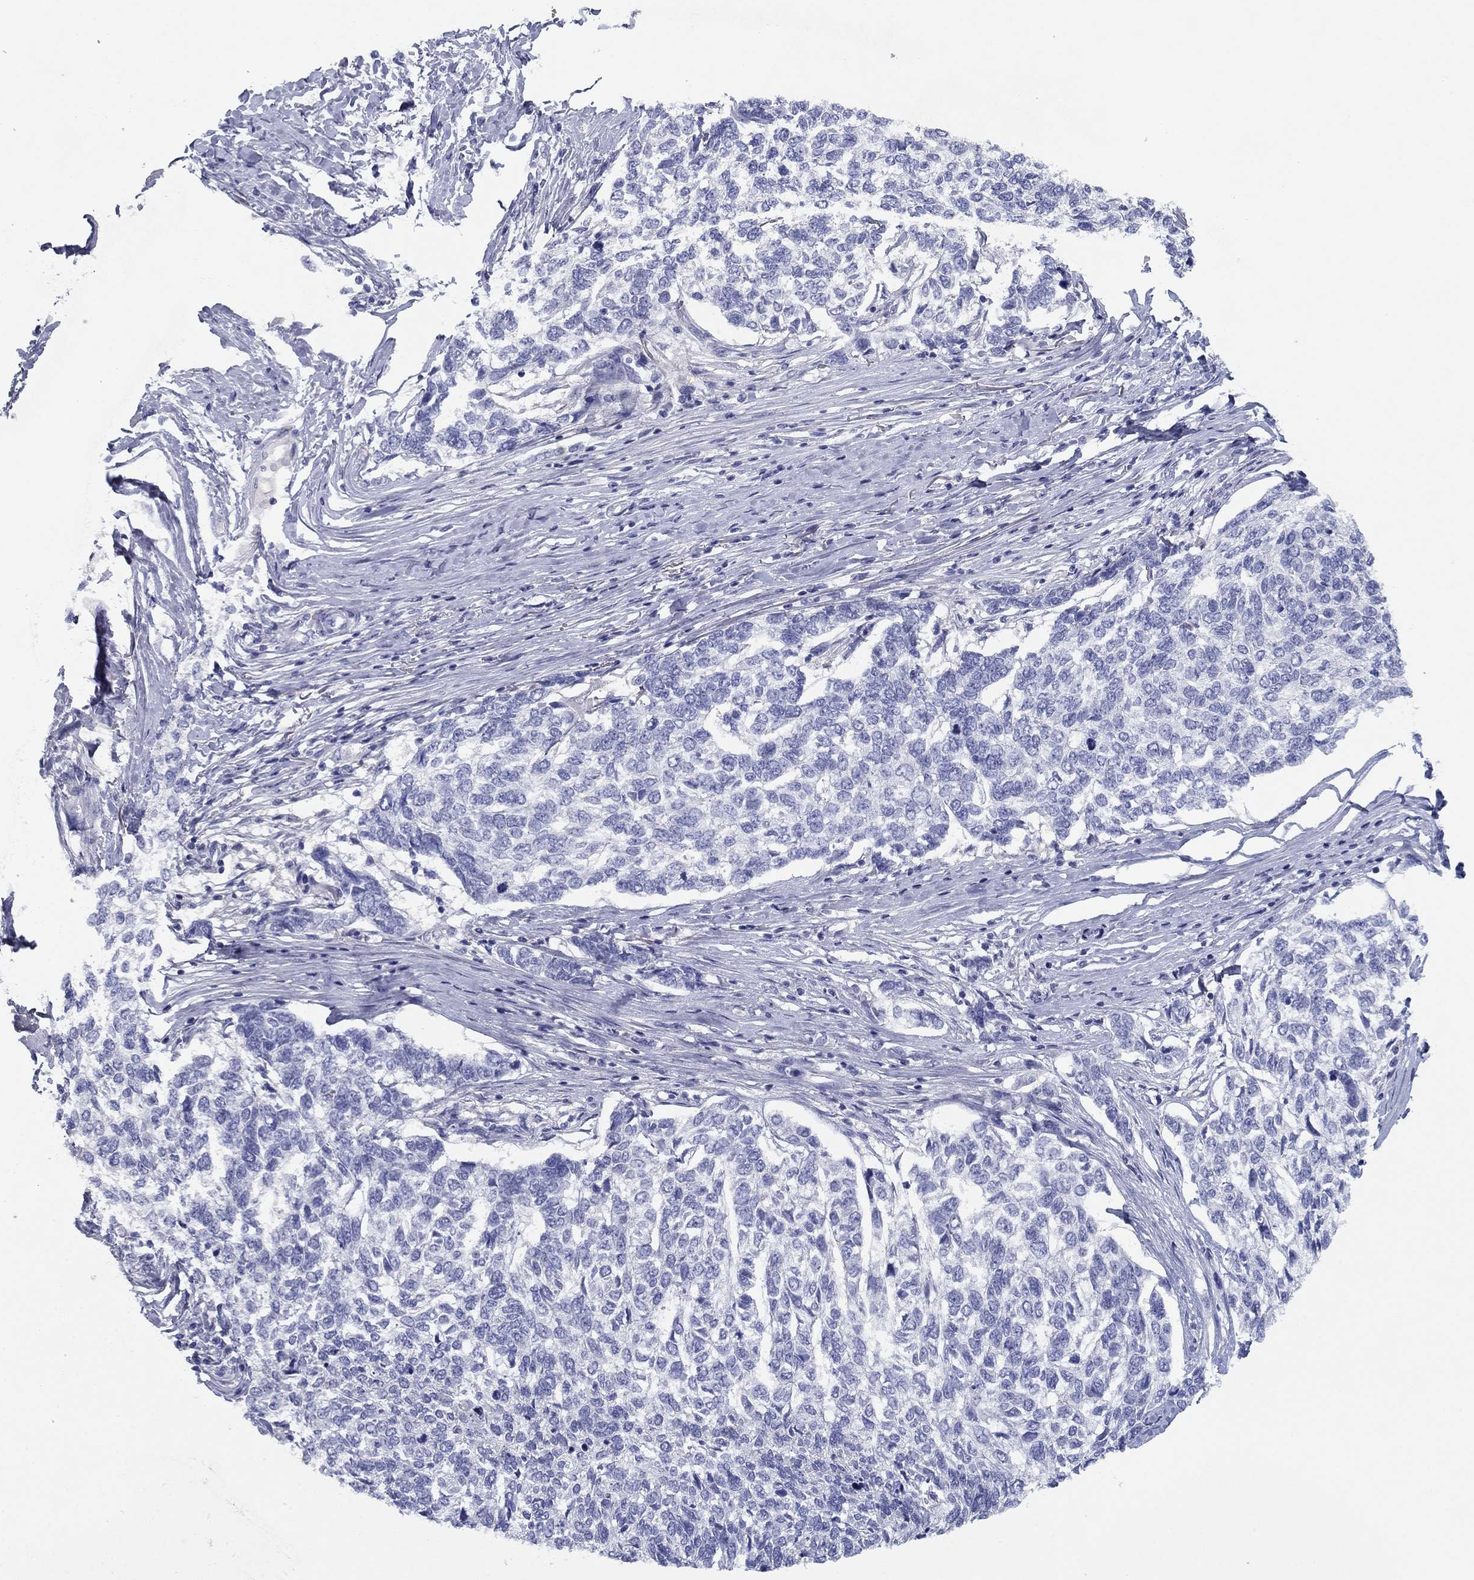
{"staining": {"intensity": "negative", "quantity": "none", "location": "none"}, "tissue": "skin cancer", "cell_type": "Tumor cells", "image_type": "cancer", "snomed": [{"axis": "morphology", "description": "Basal cell carcinoma"}, {"axis": "topography", "description": "Skin"}], "caption": "Tumor cells show no significant protein expression in skin cancer.", "gene": "PLS1", "patient": {"sex": "female", "age": 65}}